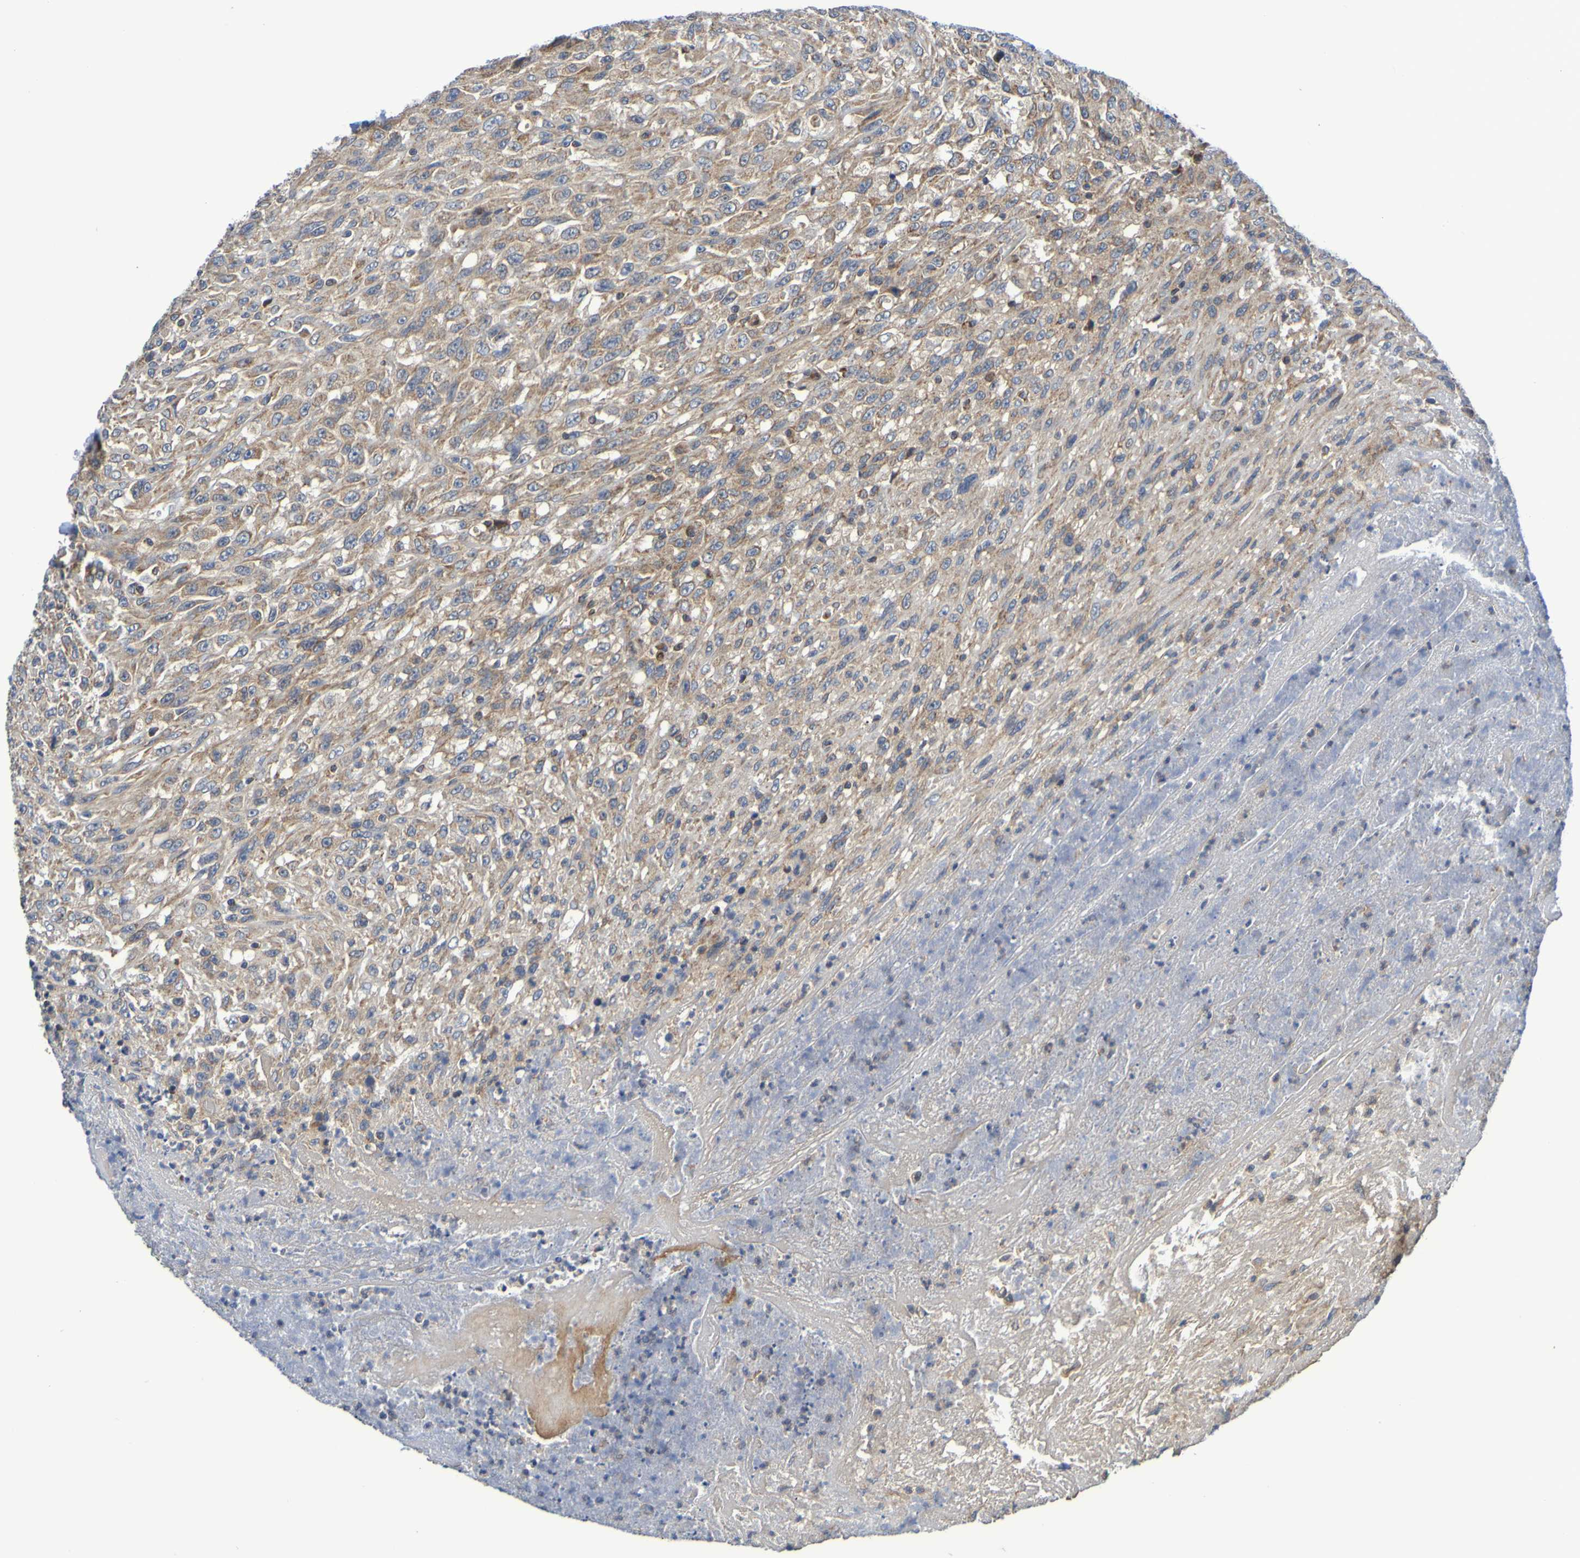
{"staining": {"intensity": "moderate", "quantity": ">75%", "location": "cytoplasmic/membranous"}, "tissue": "urothelial cancer", "cell_type": "Tumor cells", "image_type": "cancer", "snomed": [{"axis": "morphology", "description": "Urothelial carcinoma, High grade"}, {"axis": "topography", "description": "Urinary bladder"}], "caption": "Immunohistochemistry histopathology image of high-grade urothelial carcinoma stained for a protein (brown), which exhibits medium levels of moderate cytoplasmic/membranous staining in about >75% of tumor cells.", "gene": "CCDC51", "patient": {"sex": "male", "age": 66}}